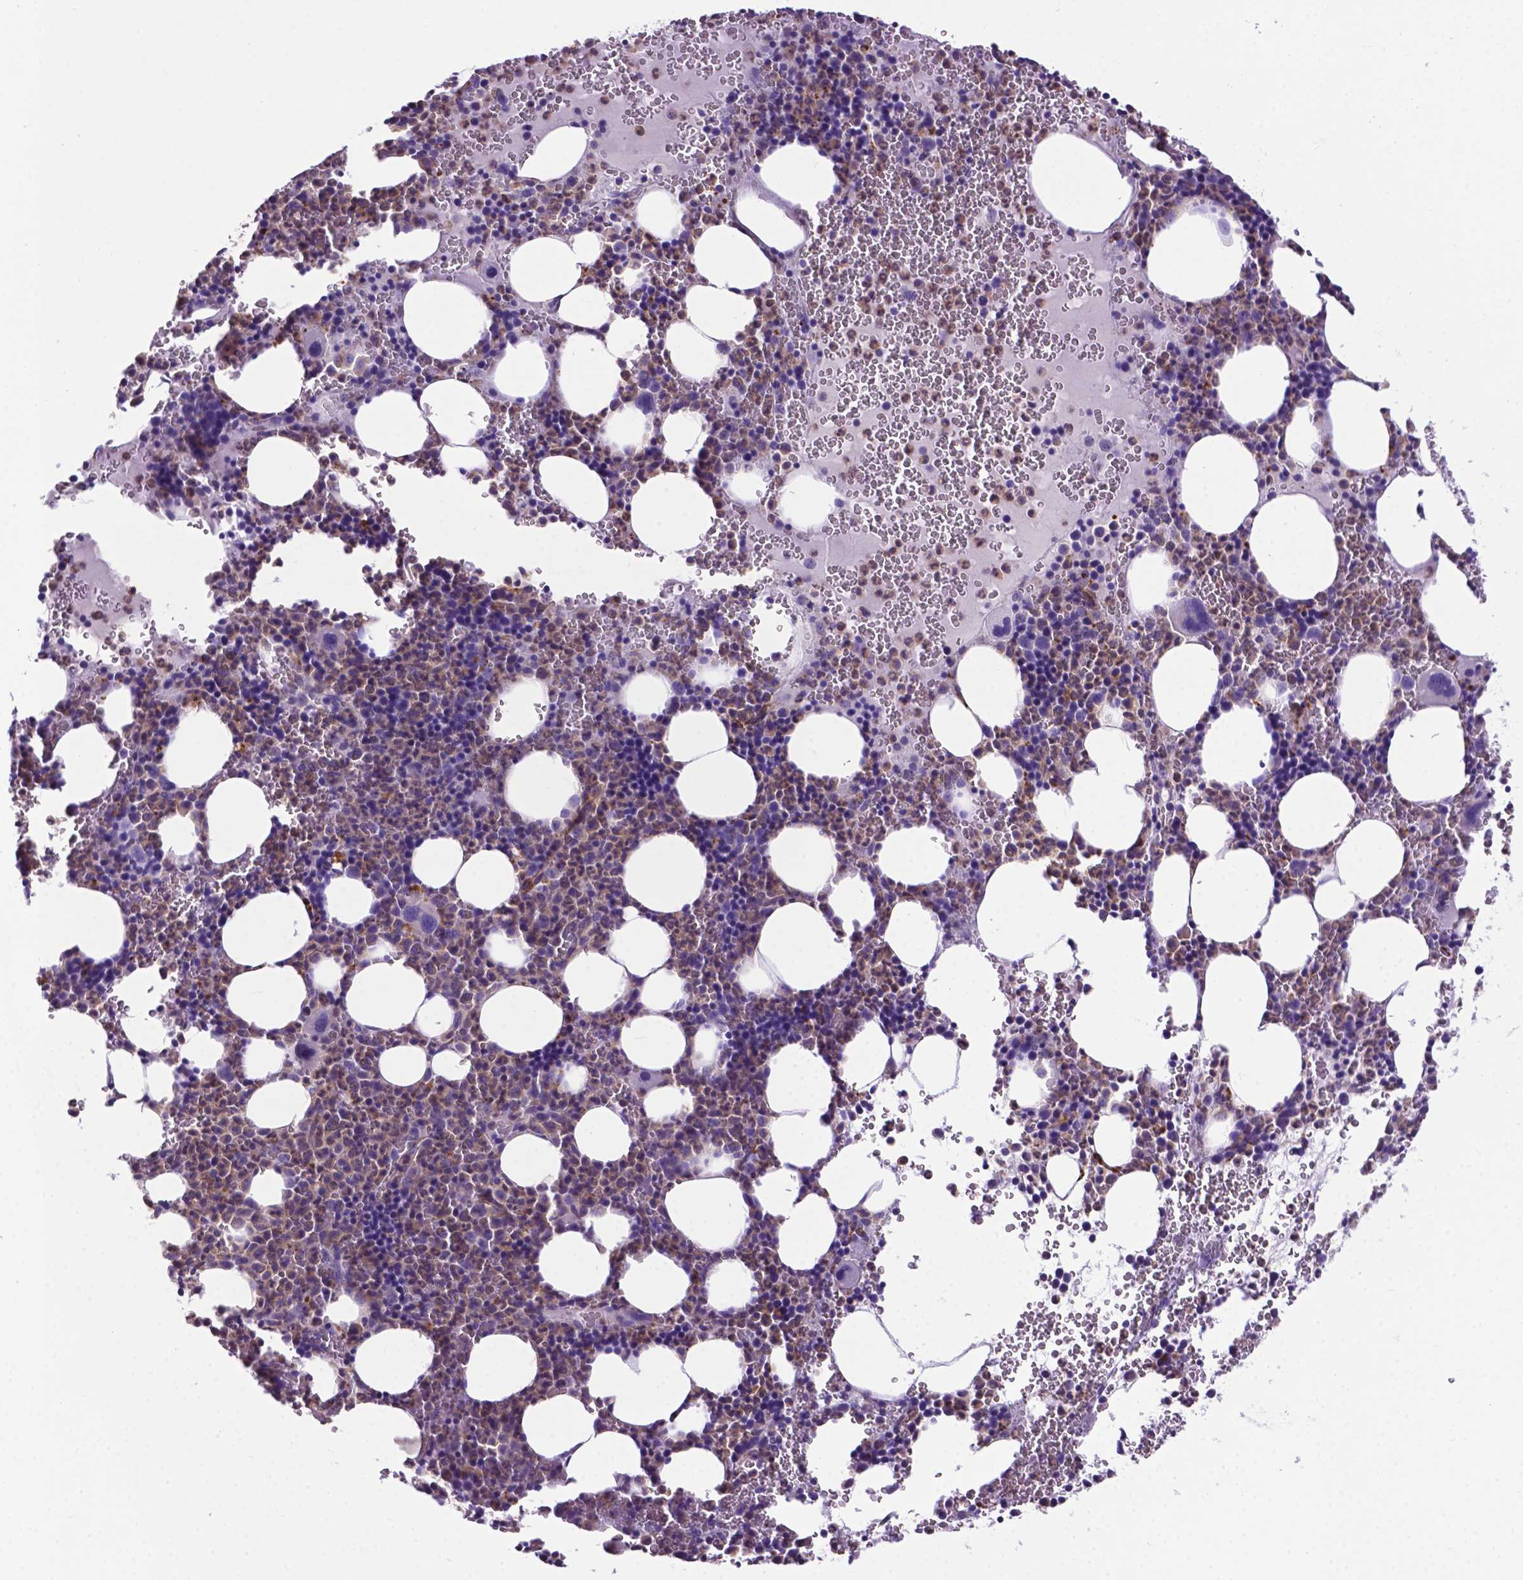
{"staining": {"intensity": "weak", "quantity": "25%-75%", "location": "cytoplasmic/membranous"}, "tissue": "bone marrow", "cell_type": "Hematopoietic cells", "image_type": "normal", "snomed": [{"axis": "morphology", "description": "Normal tissue, NOS"}, {"axis": "topography", "description": "Bone marrow"}], "caption": "Bone marrow was stained to show a protein in brown. There is low levels of weak cytoplasmic/membranous expression in approximately 25%-75% of hematopoietic cells. (brown staining indicates protein expression, while blue staining denotes nuclei).", "gene": "LZTR1", "patient": {"sex": "male", "age": 63}}